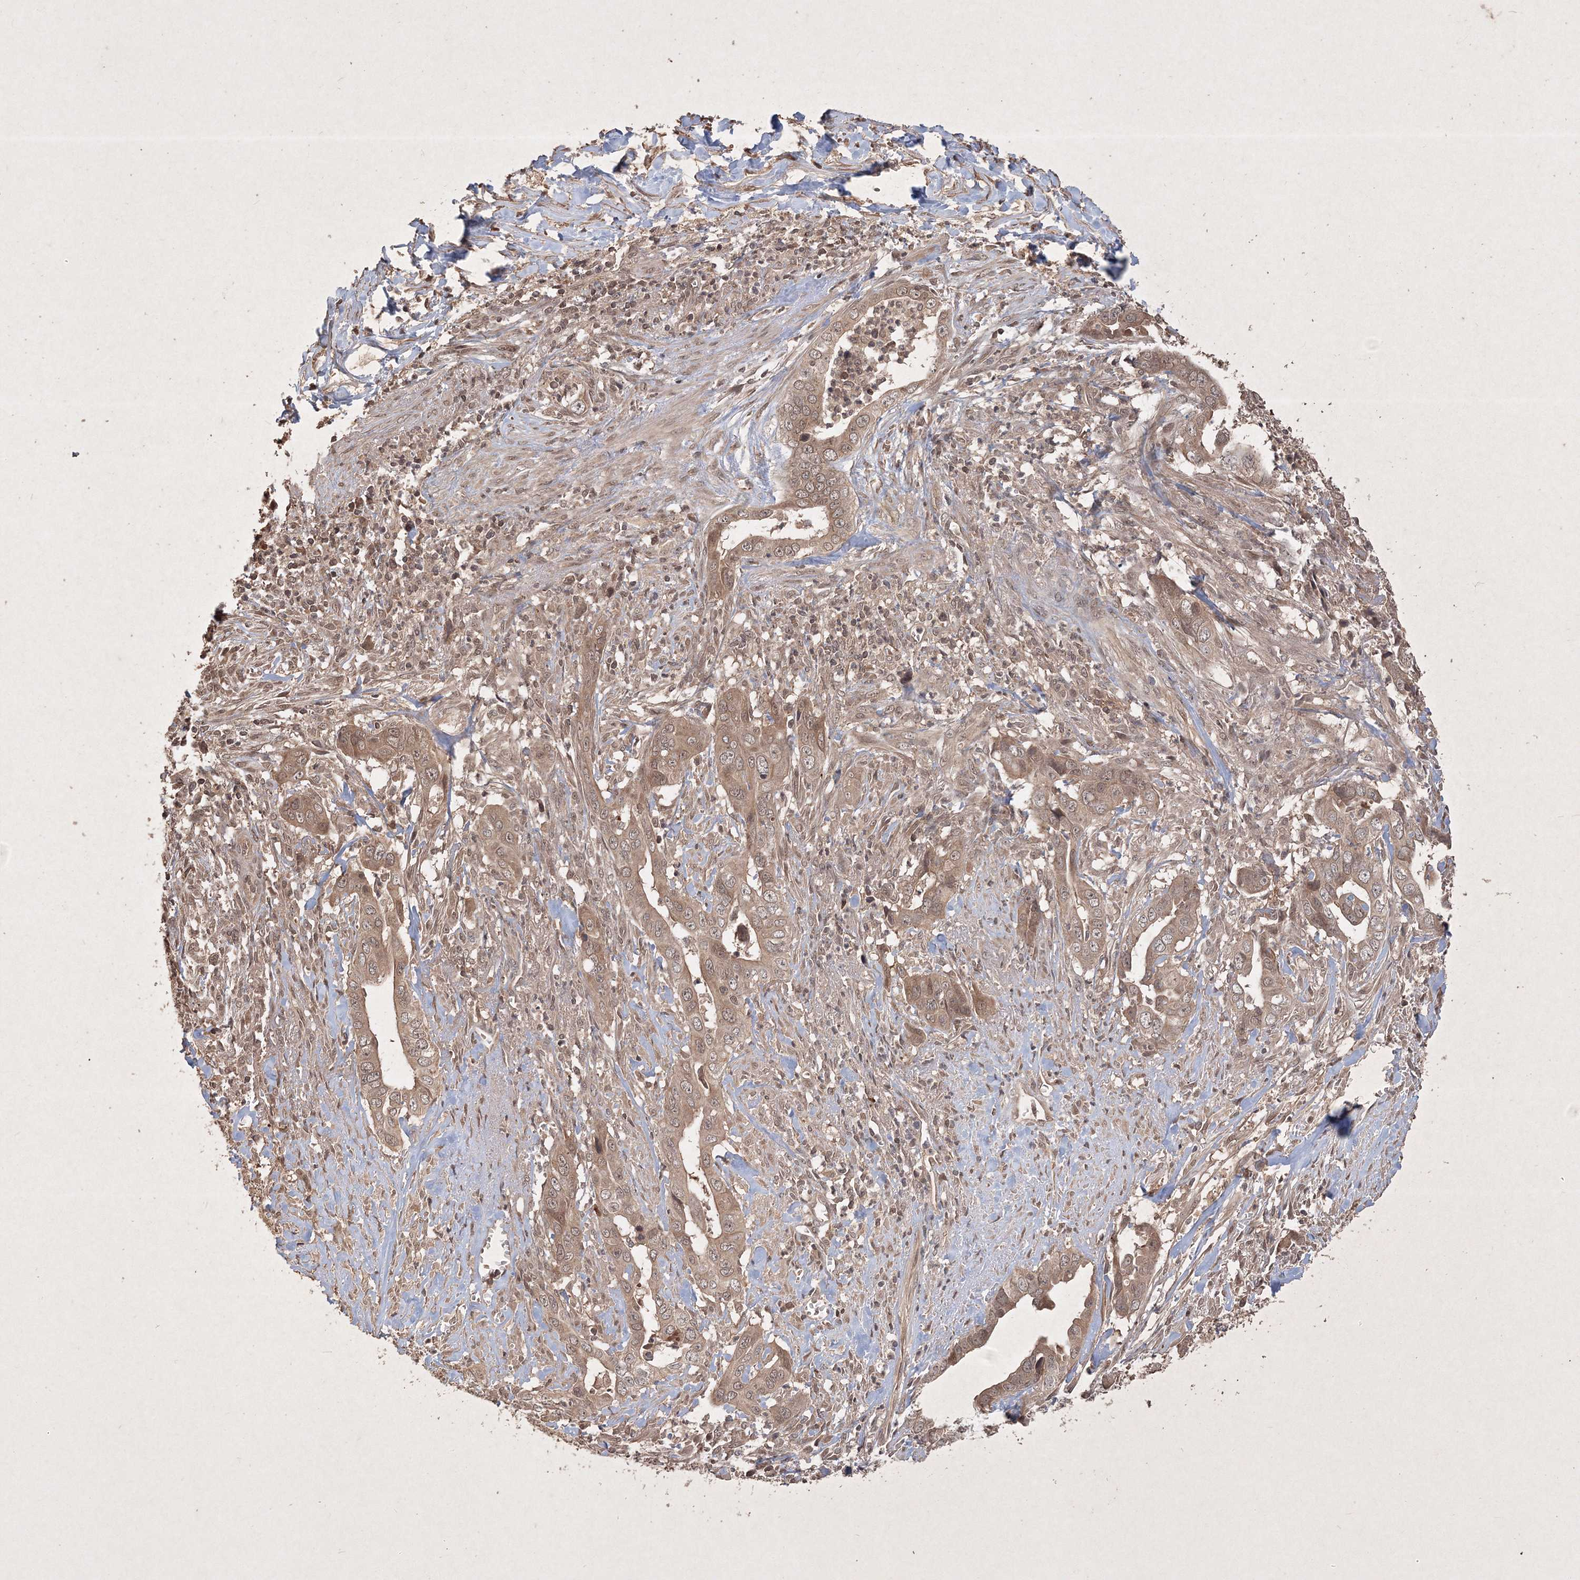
{"staining": {"intensity": "moderate", "quantity": ">75%", "location": "cytoplasmic/membranous"}, "tissue": "liver cancer", "cell_type": "Tumor cells", "image_type": "cancer", "snomed": [{"axis": "morphology", "description": "Cholangiocarcinoma"}, {"axis": "topography", "description": "Liver"}], "caption": "A photomicrograph of liver cancer (cholangiocarcinoma) stained for a protein shows moderate cytoplasmic/membranous brown staining in tumor cells. (DAB IHC with brightfield microscopy, high magnification).", "gene": "PELI3", "patient": {"sex": "female", "age": 79}}